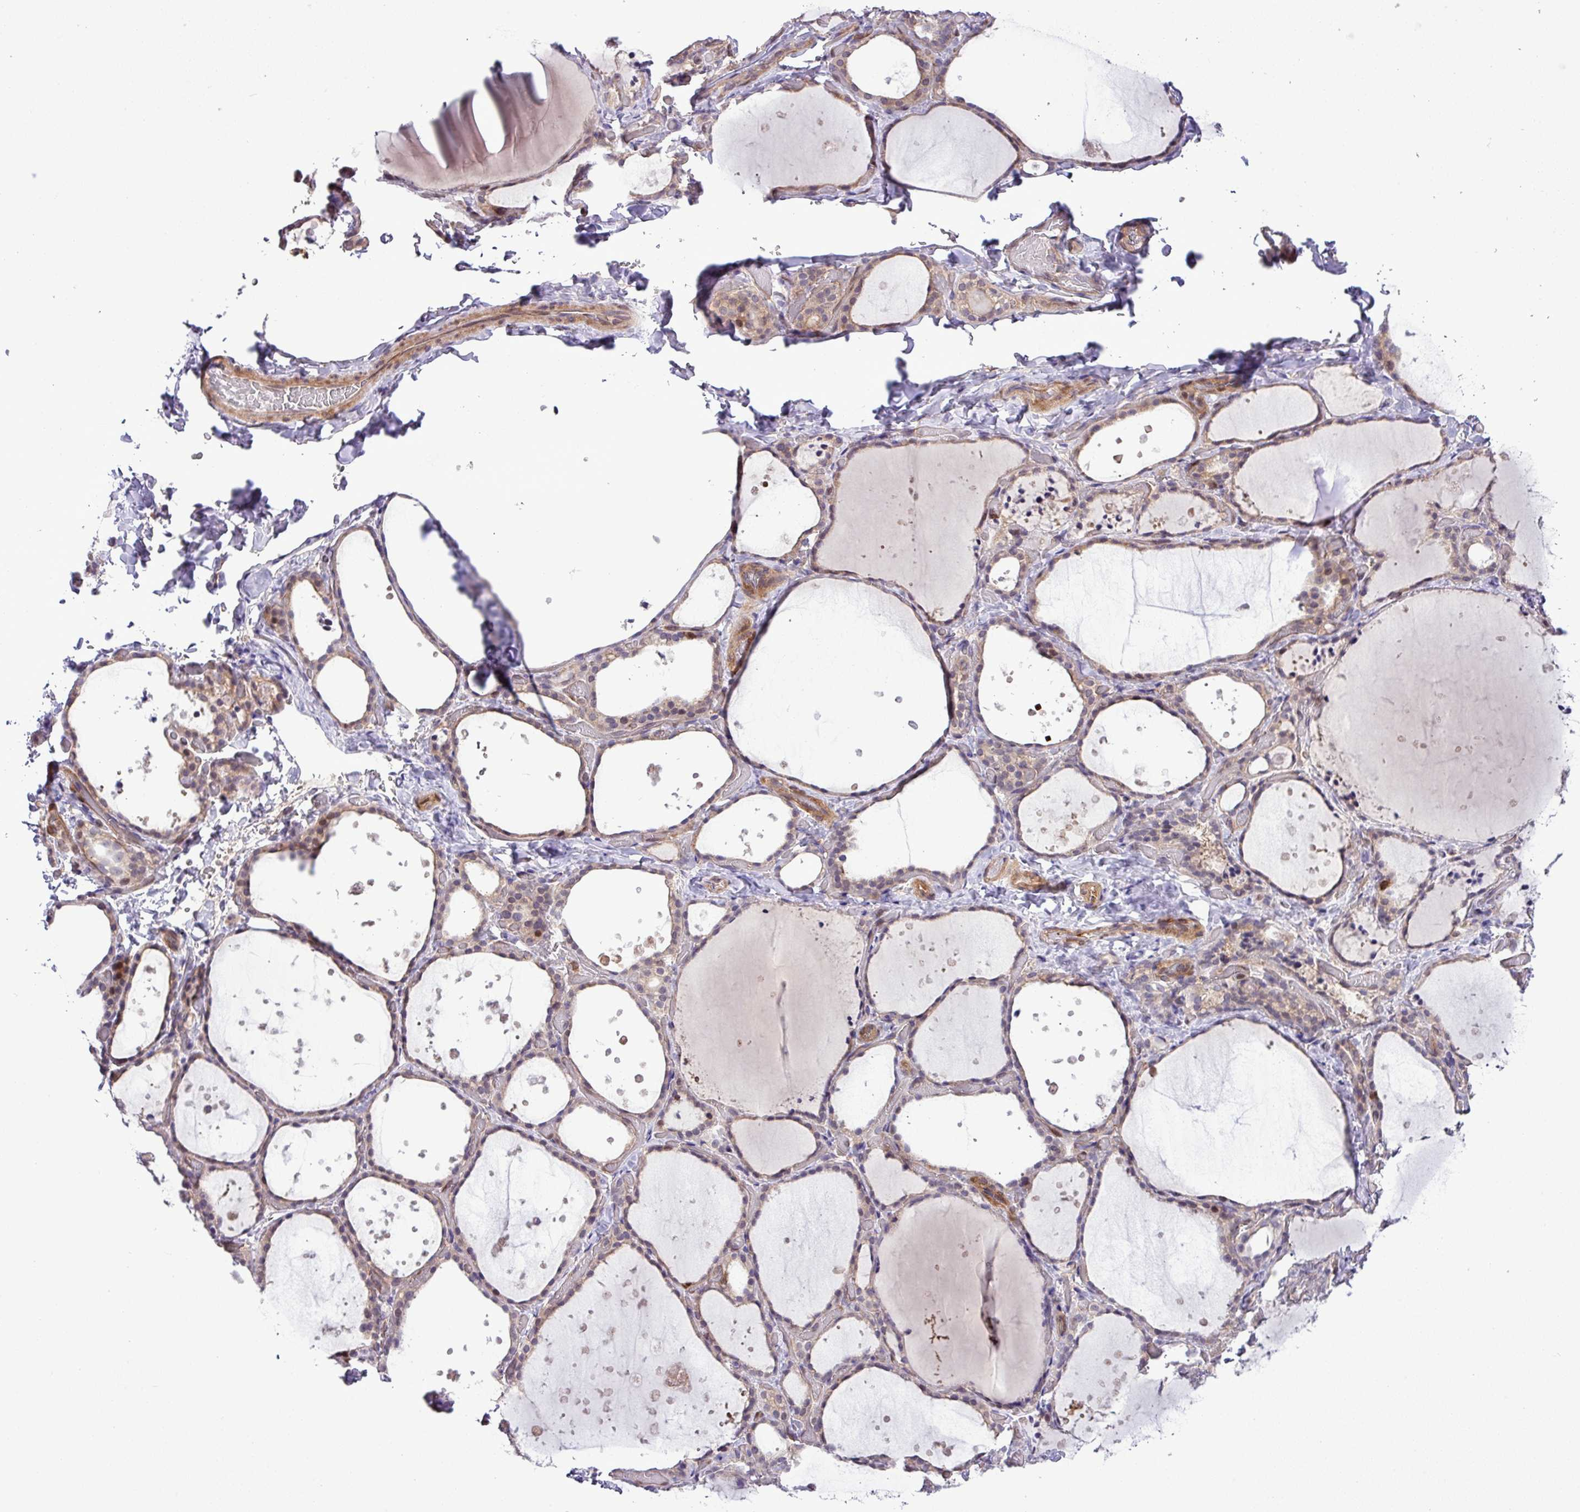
{"staining": {"intensity": "weak", "quantity": ">75%", "location": "cytoplasmic/membranous"}, "tissue": "thyroid gland", "cell_type": "Glandular cells", "image_type": "normal", "snomed": [{"axis": "morphology", "description": "Normal tissue, NOS"}, {"axis": "topography", "description": "Thyroid gland"}], "caption": "Thyroid gland was stained to show a protein in brown. There is low levels of weak cytoplasmic/membranous expression in approximately >75% of glandular cells.", "gene": "CARHSP1", "patient": {"sex": "female", "age": 44}}